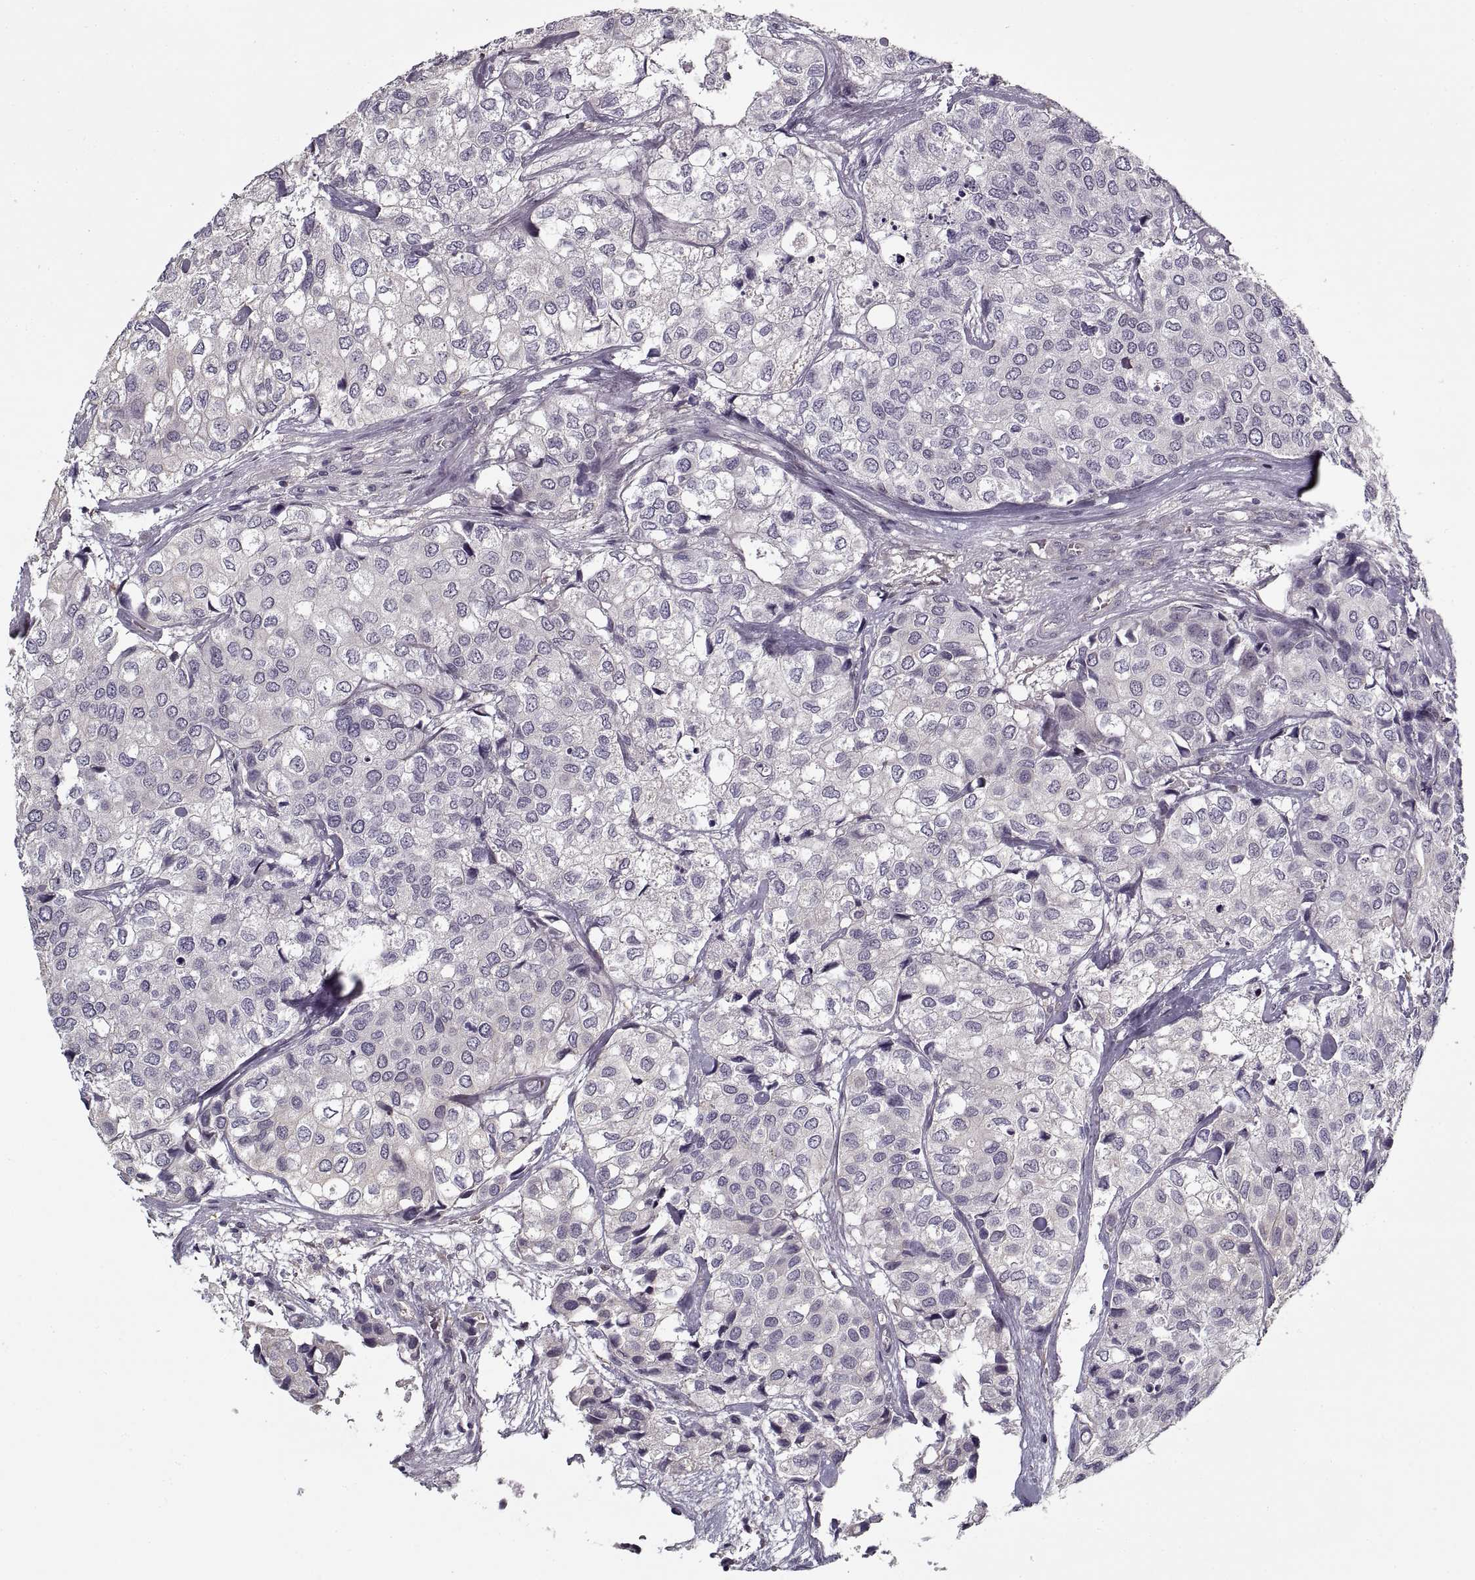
{"staining": {"intensity": "negative", "quantity": "none", "location": "none"}, "tissue": "urothelial cancer", "cell_type": "Tumor cells", "image_type": "cancer", "snomed": [{"axis": "morphology", "description": "Urothelial carcinoma, High grade"}, {"axis": "topography", "description": "Urinary bladder"}], "caption": "The photomicrograph shows no staining of tumor cells in urothelial carcinoma (high-grade). The staining was performed using DAB (3,3'-diaminobenzidine) to visualize the protein expression in brown, while the nuclei were stained in blue with hematoxylin (Magnification: 20x).", "gene": "LAMB2", "patient": {"sex": "male", "age": 73}}